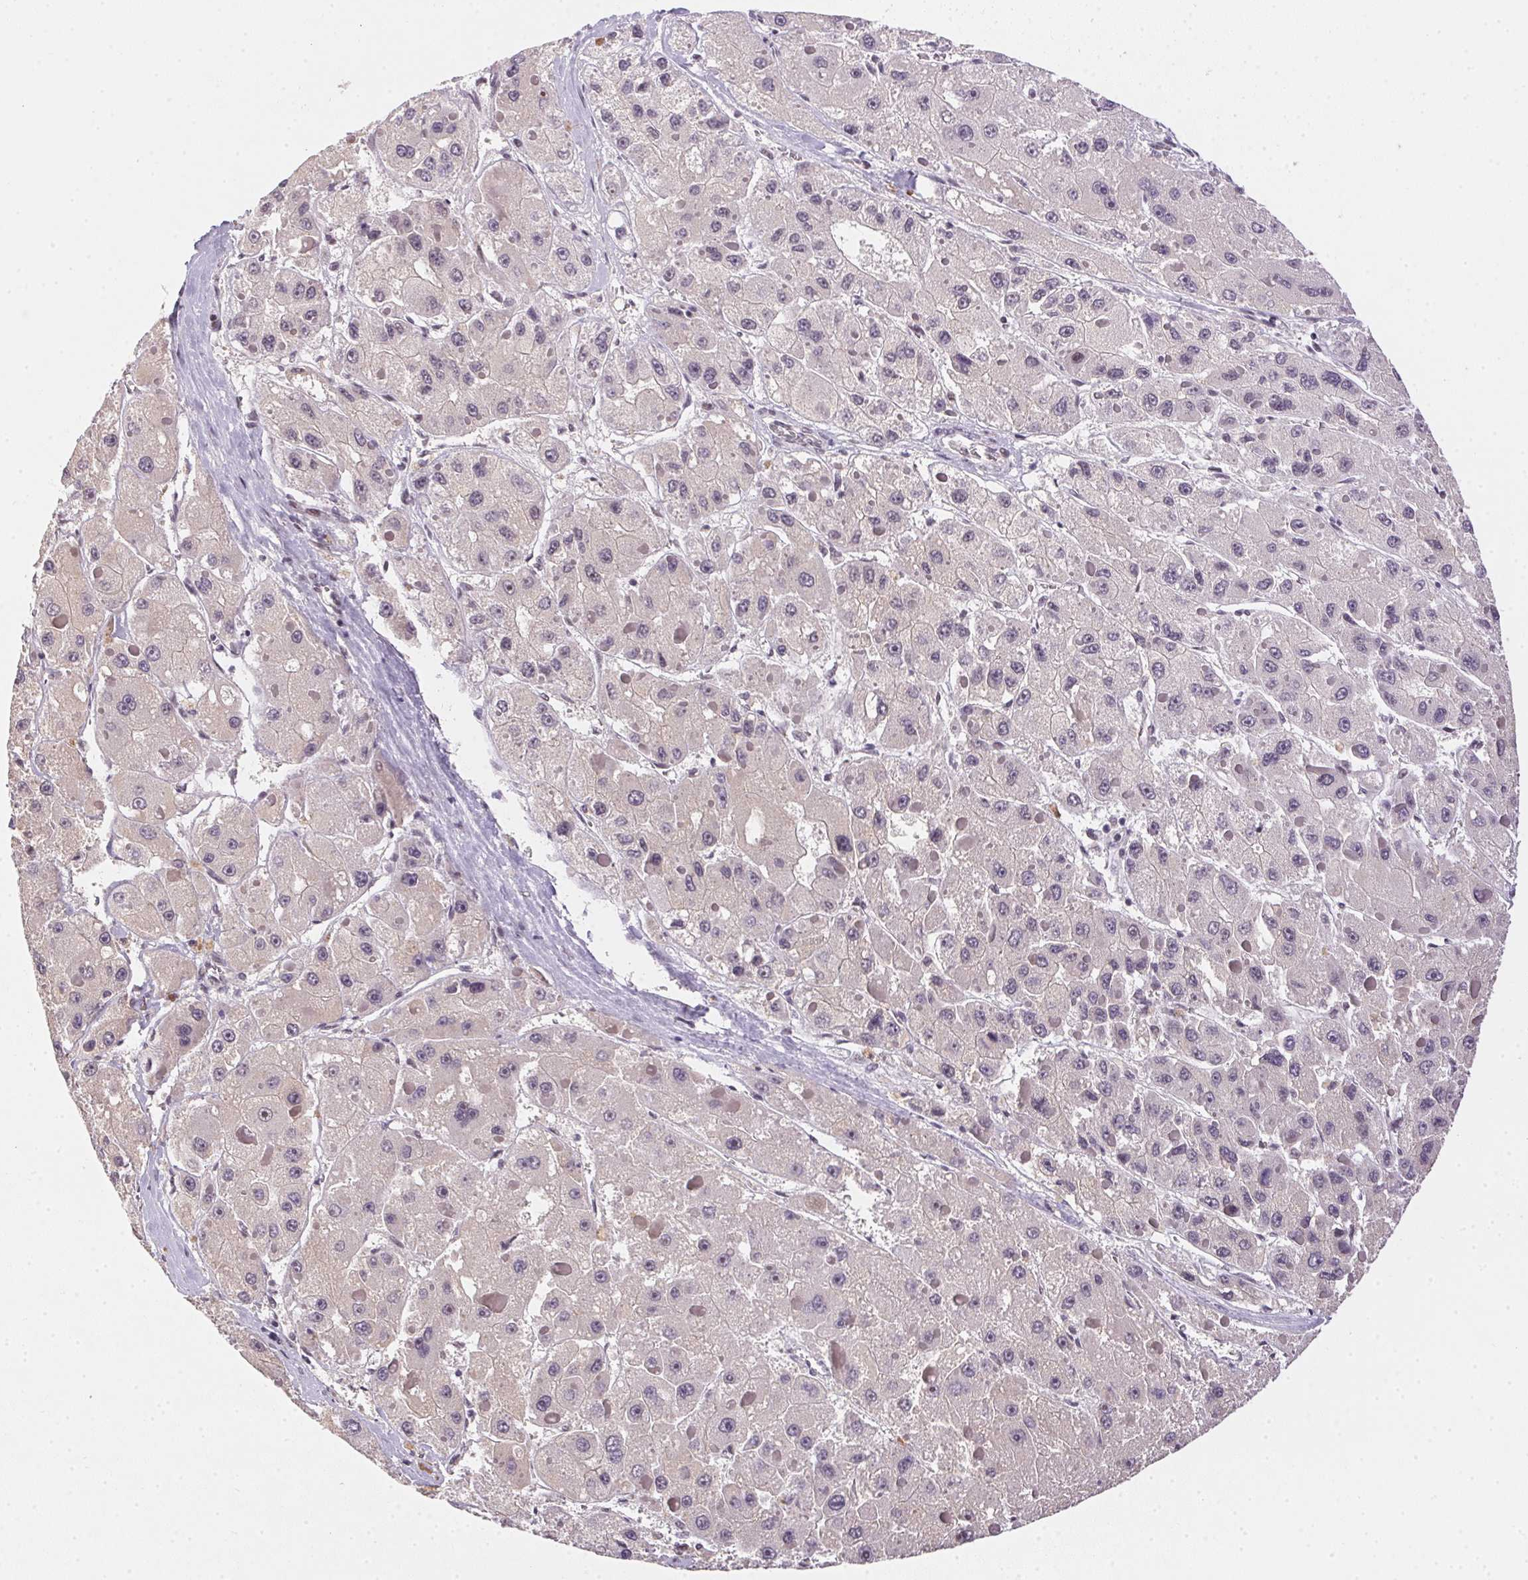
{"staining": {"intensity": "negative", "quantity": "none", "location": "none"}, "tissue": "liver cancer", "cell_type": "Tumor cells", "image_type": "cancer", "snomed": [{"axis": "morphology", "description": "Carcinoma, Hepatocellular, NOS"}, {"axis": "topography", "description": "Liver"}], "caption": "This is a image of IHC staining of liver cancer, which shows no expression in tumor cells. The staining is performed using DAB brown chromogen with nuclei counter-stained in using hematoxylin.", "gene": "KDM4D", "patient": {"sex": "female", "age": 73}}